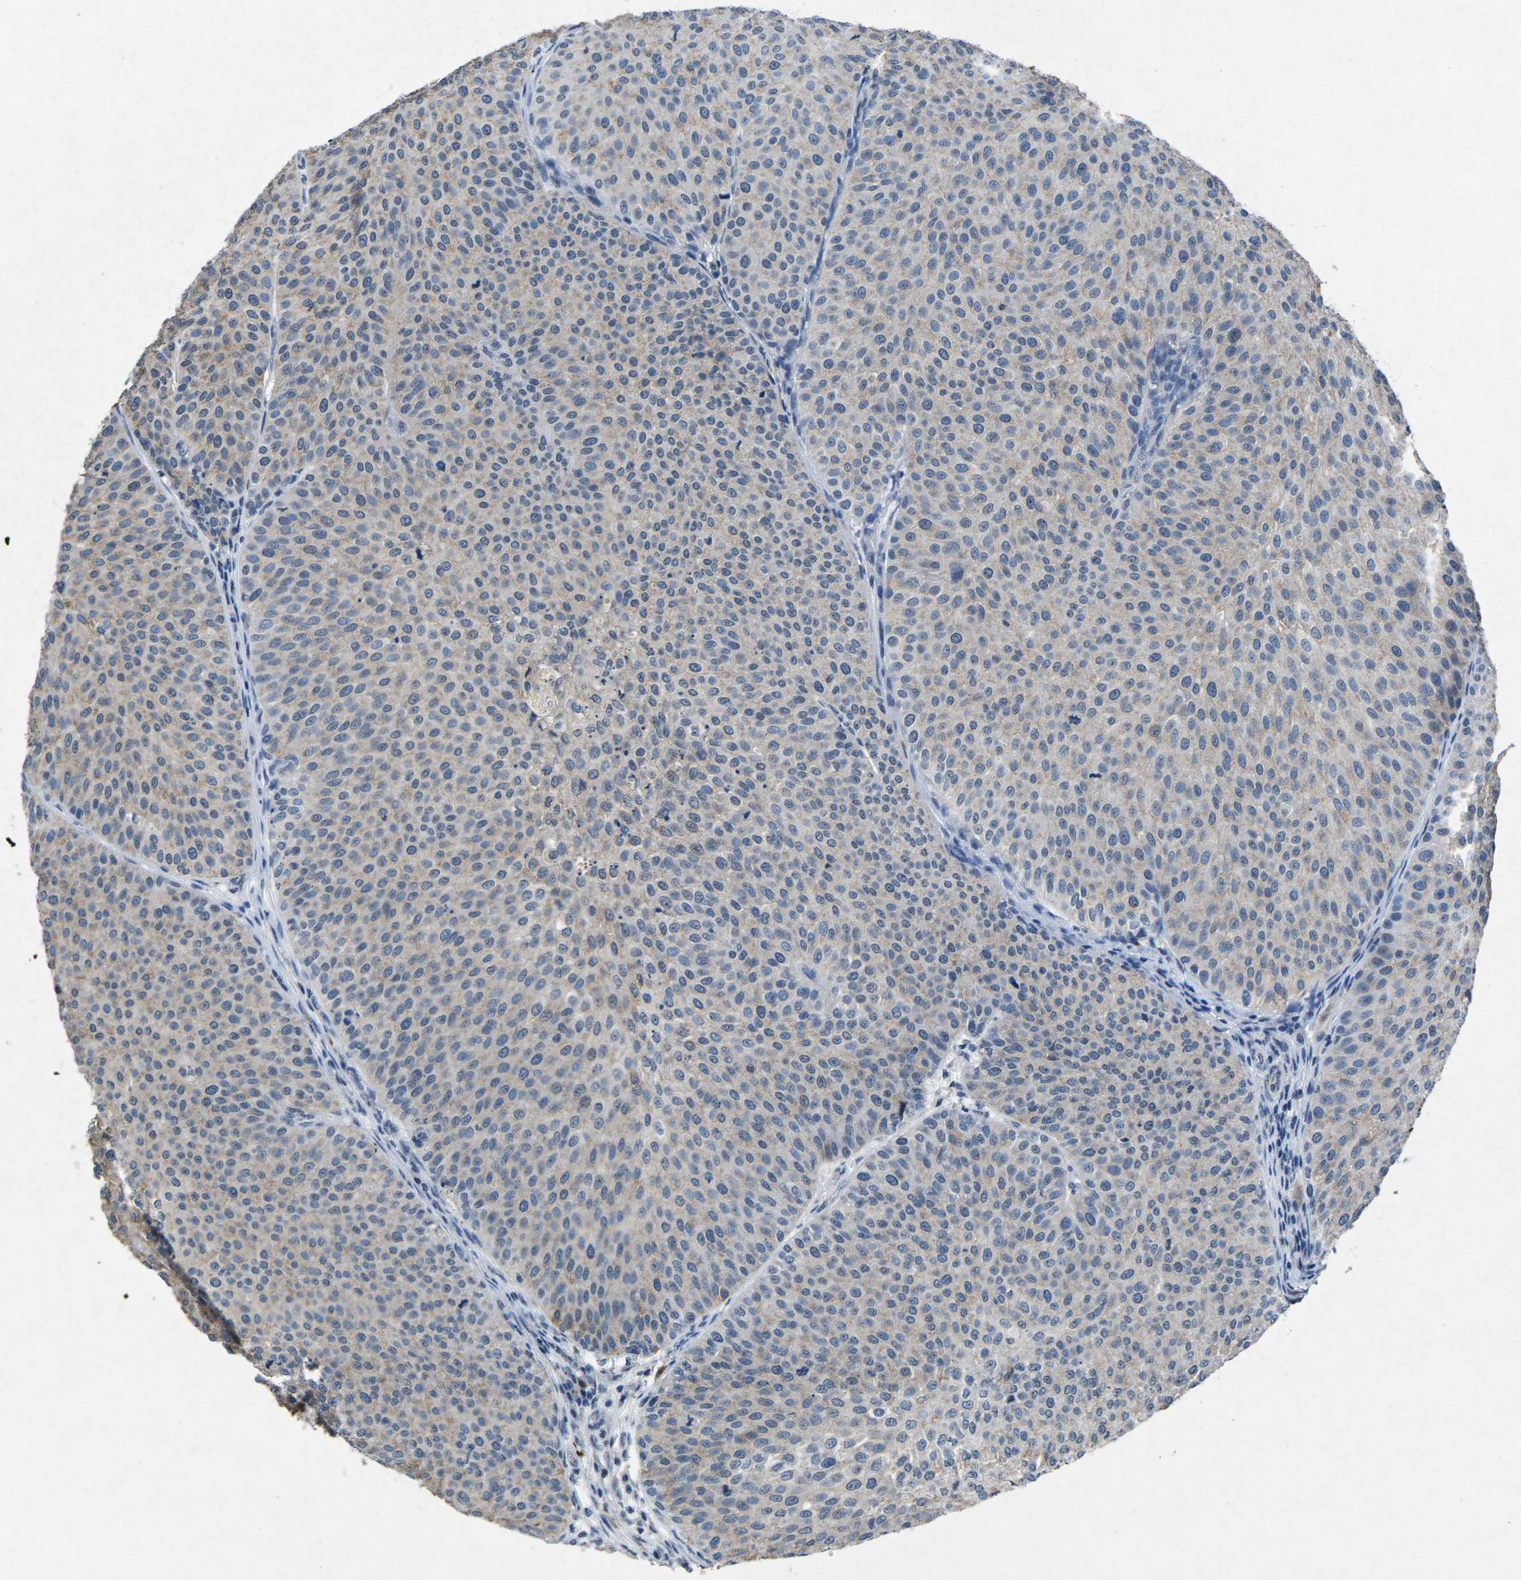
{"staining": {"intensity": "weak", "quantity": "25%-75%", "location": "cytoplasmic/membranous"}, "tissue": "urothelial cancer", "cell_type": "Tumor cells", "image_type": "cancer", "snomed": [{"axis": "morphology", "description": "Urothelial carcinoma, Low grade"}, {"axis": "topography", "description": "Smooth muscle"}, {"axis": "topography", "description": "Urinary bladder"}], "caption": "Immunohistochemistry of human low-grade urothelial carcinoma shows low levels of weak cytoplasmic/membranous staining in about 25%-75% of tumor cells.", "gene": "PLG", "patient": {"sex": "male", "age": 60}}